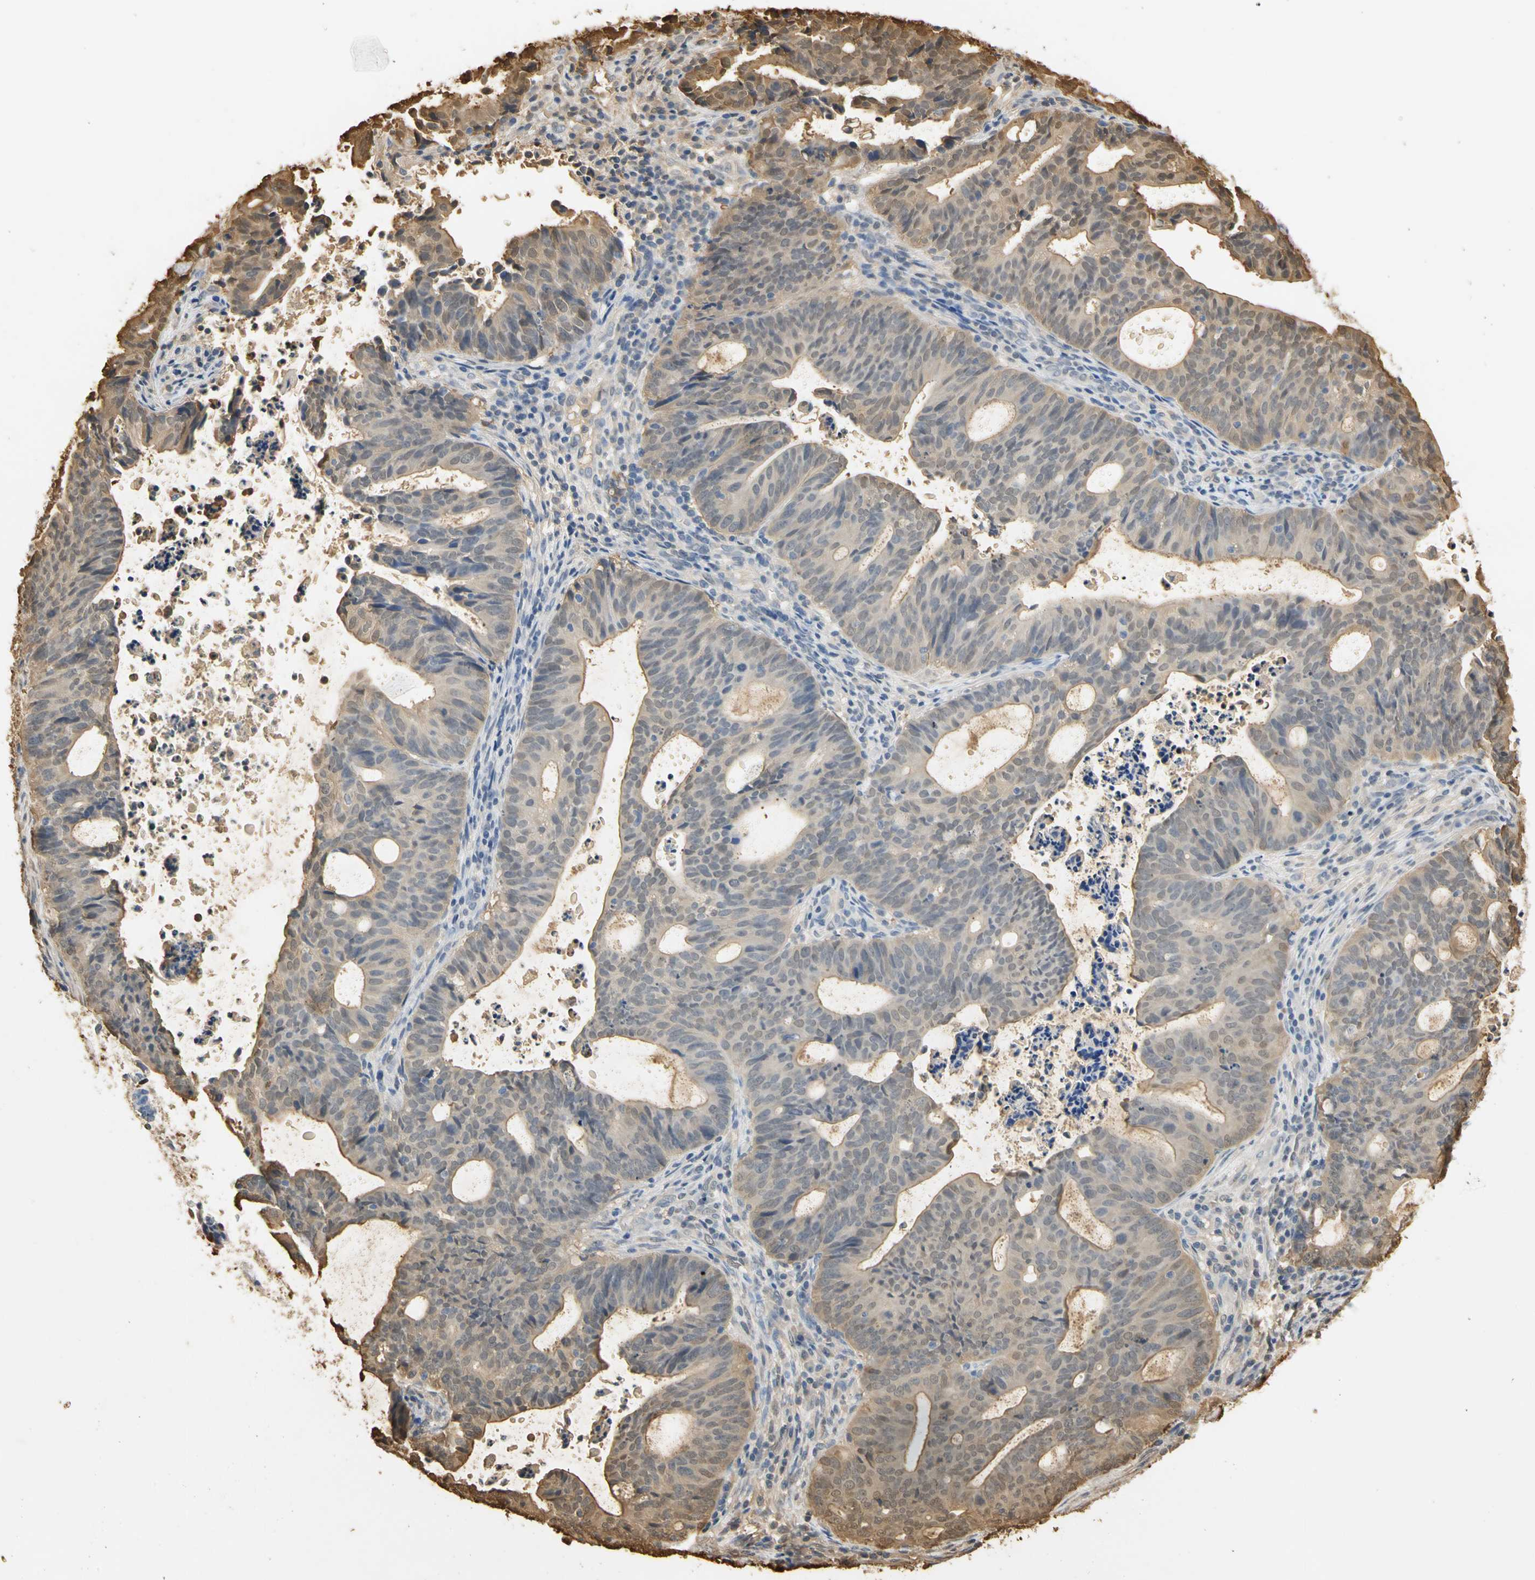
{"staining": {"intensity": "weak", "quantity": ">75%", "location": "cytoplasmic/membranous"}, "tissue": "endometrial cancer", "cell_type": "Tumor cells", "image_type": "cancer", "snomed": [{"axis": "morphology", "description": "Adenocarcinoma, NOS"}, {"axis": "topography", "description": "Uterus"}], "caption": "A brown stain shows weak cytoplasmic/membranous staining of a protein in adenocarcinoma (endometrial) tumor cells.", "gene": "S100A6", "patient": {"sex": "female", "age": 83}}